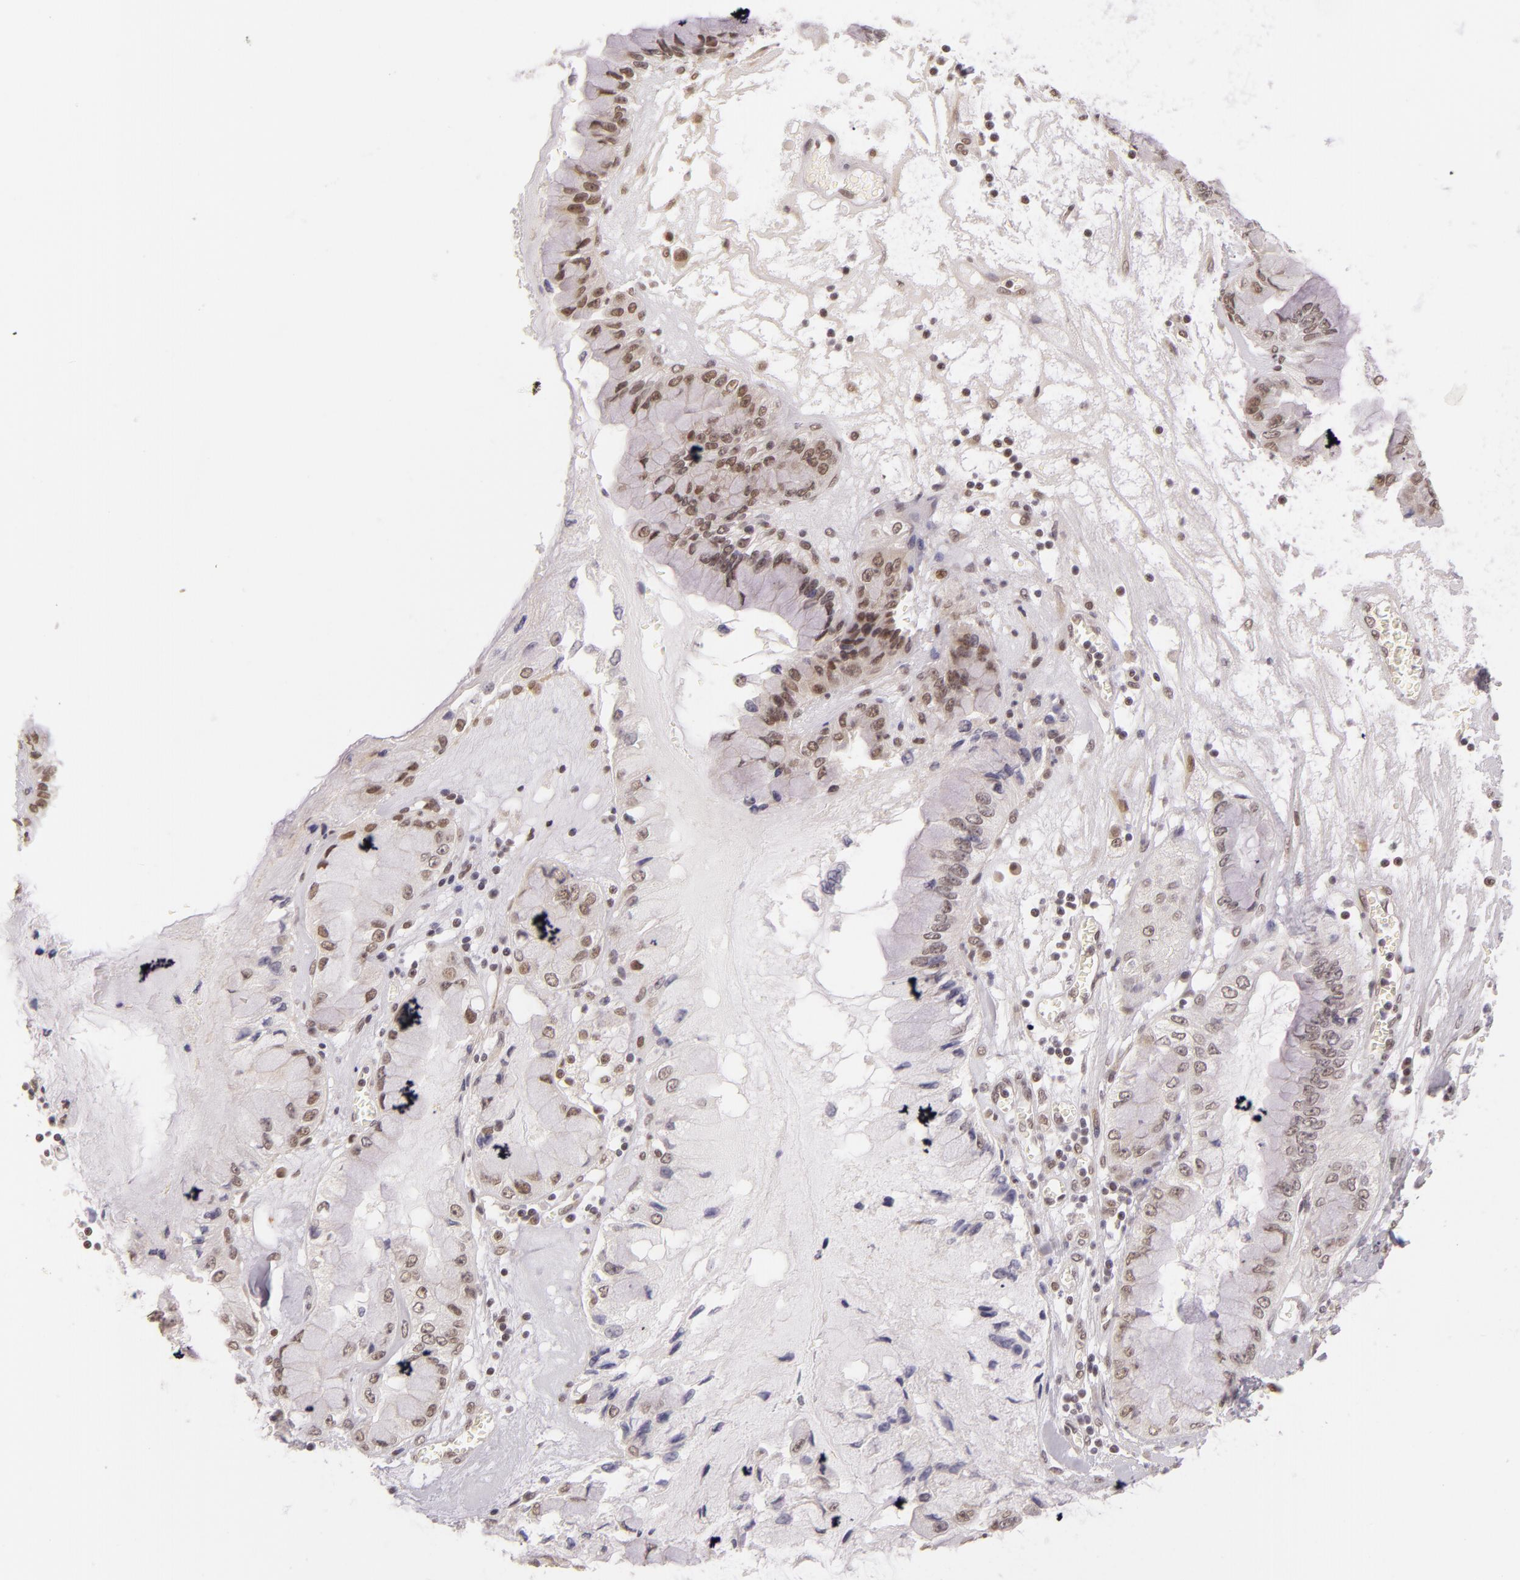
{"staining": {"intensity": "weak", "quantity": "25%-75%", "location": "nuclear"}, "tissue": "liver cancer", "cell_type": "Tumor cells", "image_type": "cancer", "snomed": [{"axis": "morphology", "description": "Cholangiocarcinoma"}, {"axis": "topography", "description": "Liver"}], "caption": "The micrograph demonstrates a brown stain indicating the presence of a protein in the nuclear of tumor cells in cholangiocarcinoma (liver).", "gene": "ALX1", "patient": {"sex": "female", "age": 79}}